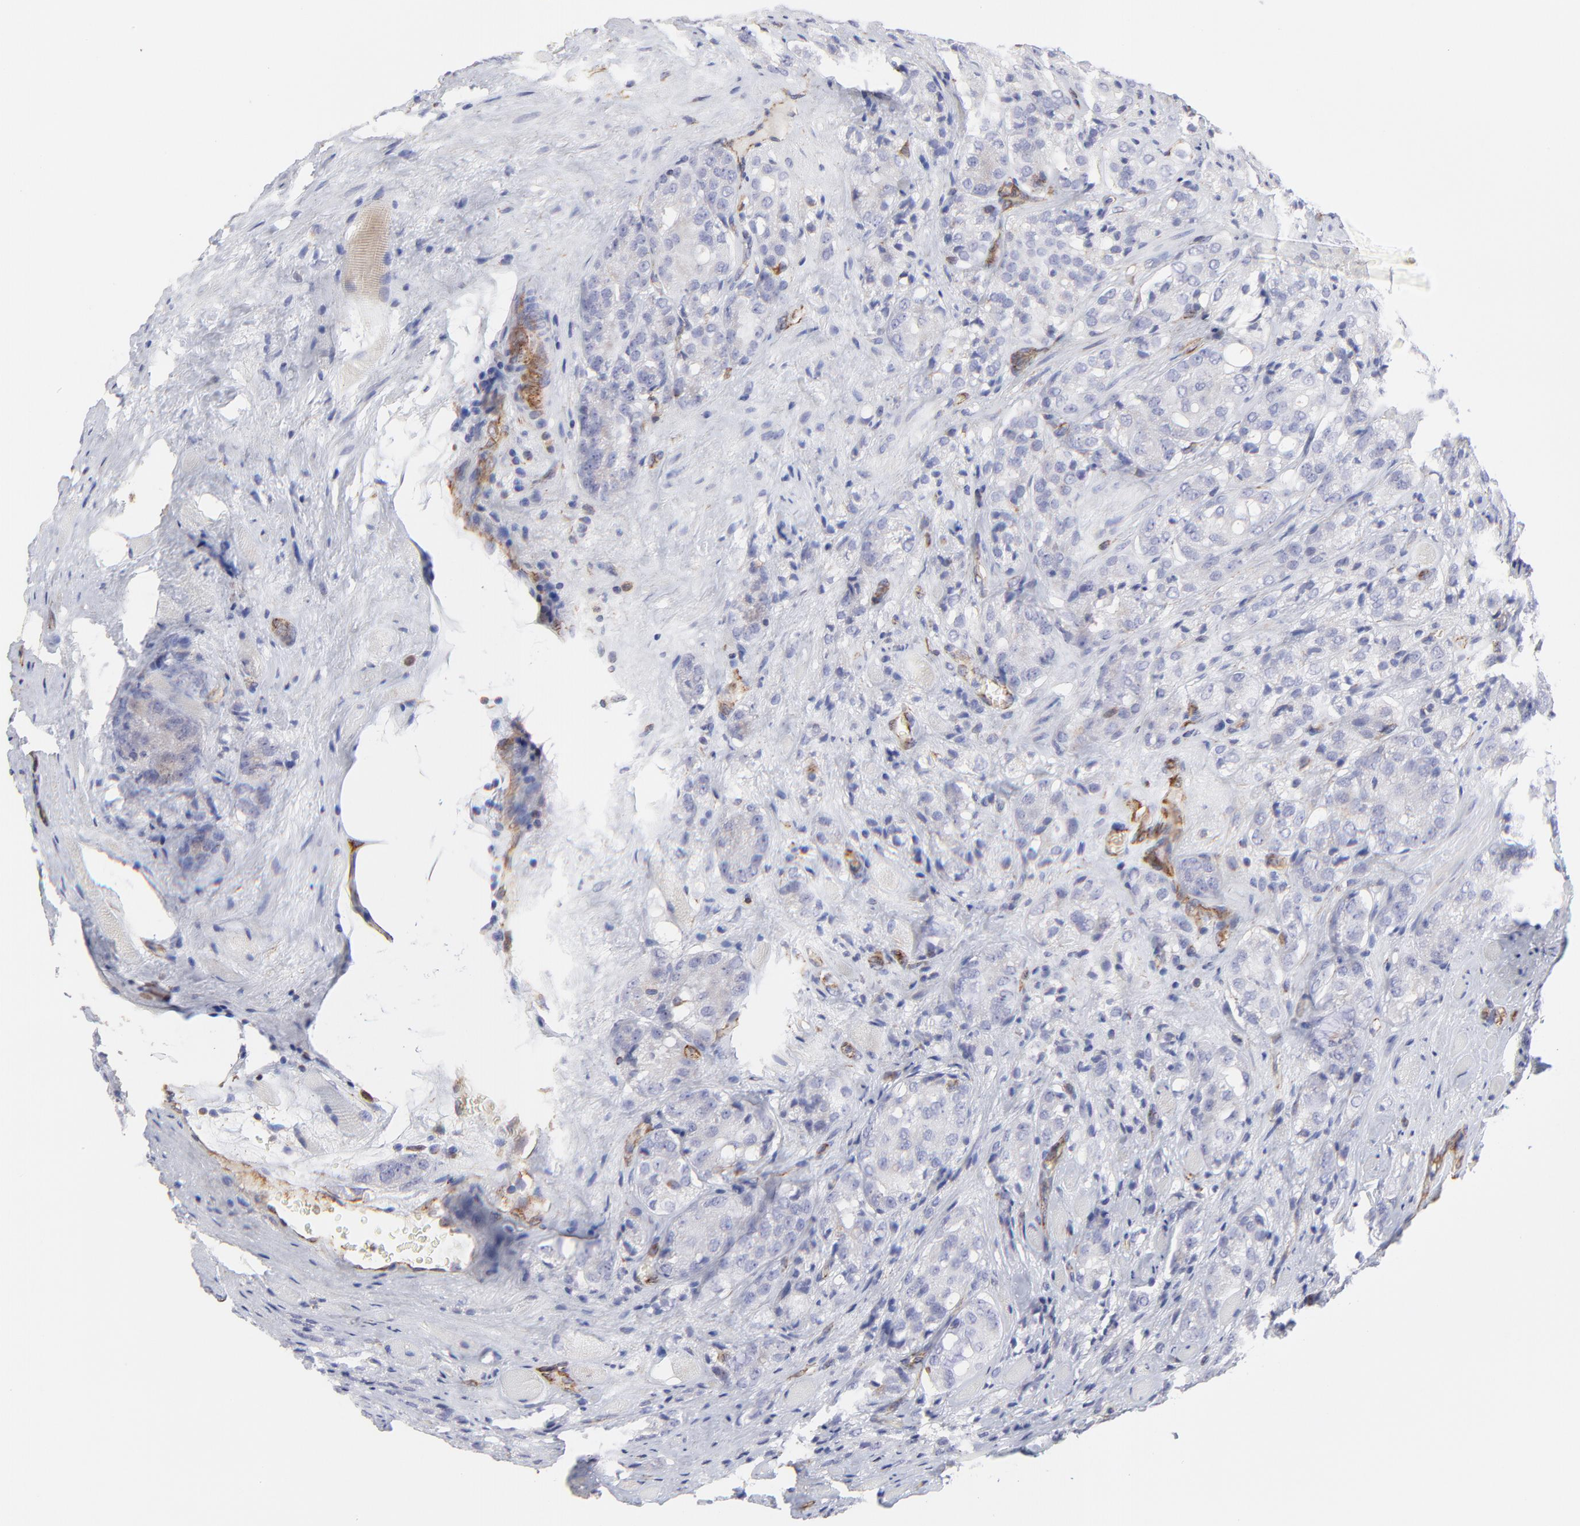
{"staining": {"intensity": "negative", "quantity": "none", "location": "none"}, "tissue": "prostate cancer", "cell_type": "Tumor cells", "image_type": "cancer", "snomed": [{"axis": "morphology", "description": "Adenocarcinoma, Medium grade"}, {"axis": "topography", "description": "Prostate"}], "caption": "Immunohistochemistry photomicrograph of neoplastic tissue: prostate medium-grade adenocarcinoma stained with DAB (3,3'-diaminobenzidine) displays no significant protein positivity in tumor cells.", "gene": "COX8C", "patient": {"sex": "male", "age": 60}}